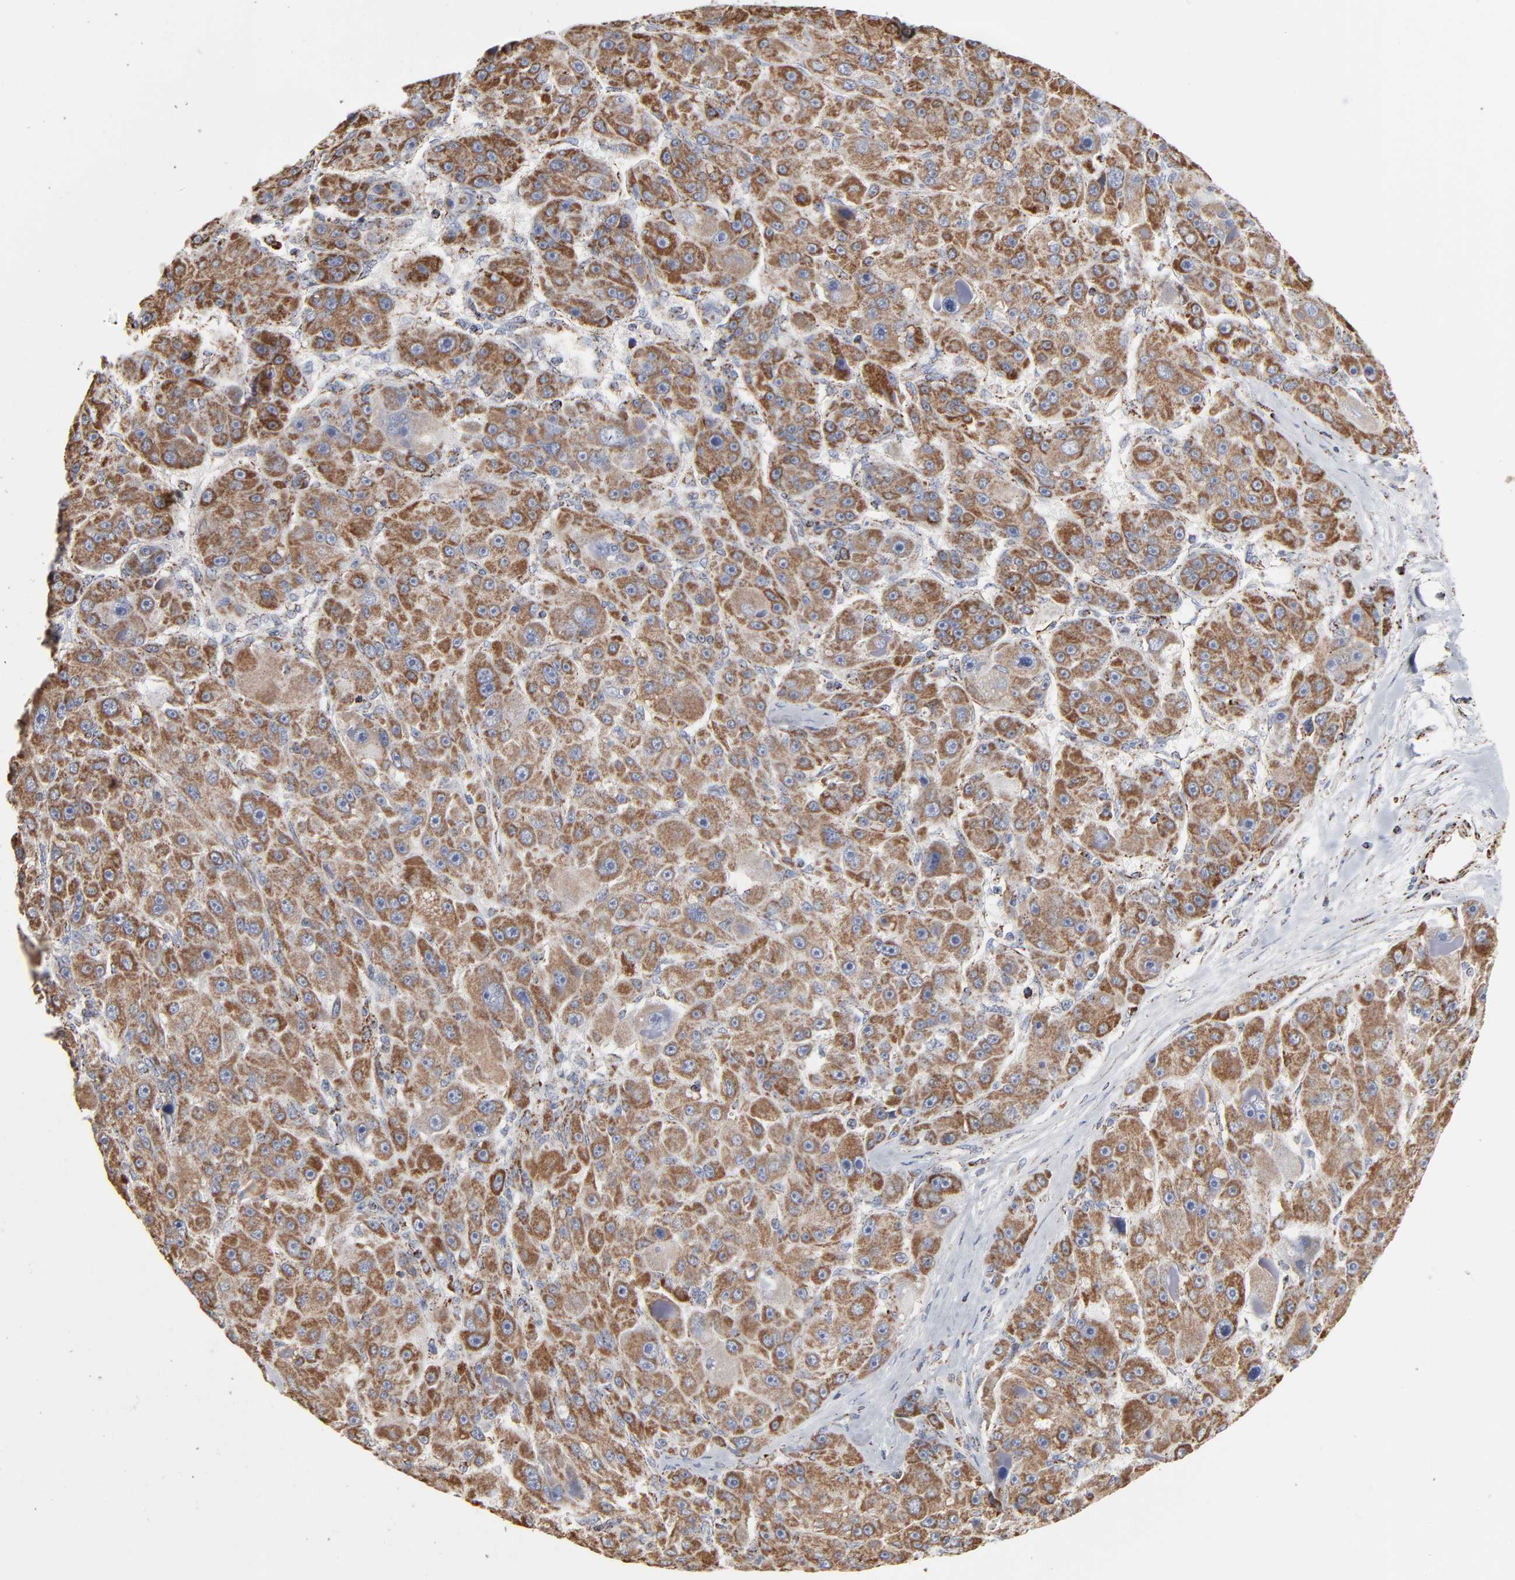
{"staining": {"intensity": "strong", "quantity": ">75%", "location": "cytoplasmic/membranous"}, "tissue": "liver cancer", "cell_type": "Tumor cells", "image_type": "cancer", "snomed": [{"axis": "morphology", "description": "Carcinoma, Hepatocellular, NOS"}, {"axis": "topography", "description": "Liver"}], "caption": "A micrograph of hepatocellular carcinoma (liver) stained for a protein demonstrates strong cytoplasmic/membranous brown staining in tumor cells.", "gene": "UQCRC1", "patient": {"sex": "male", "age": 76}}